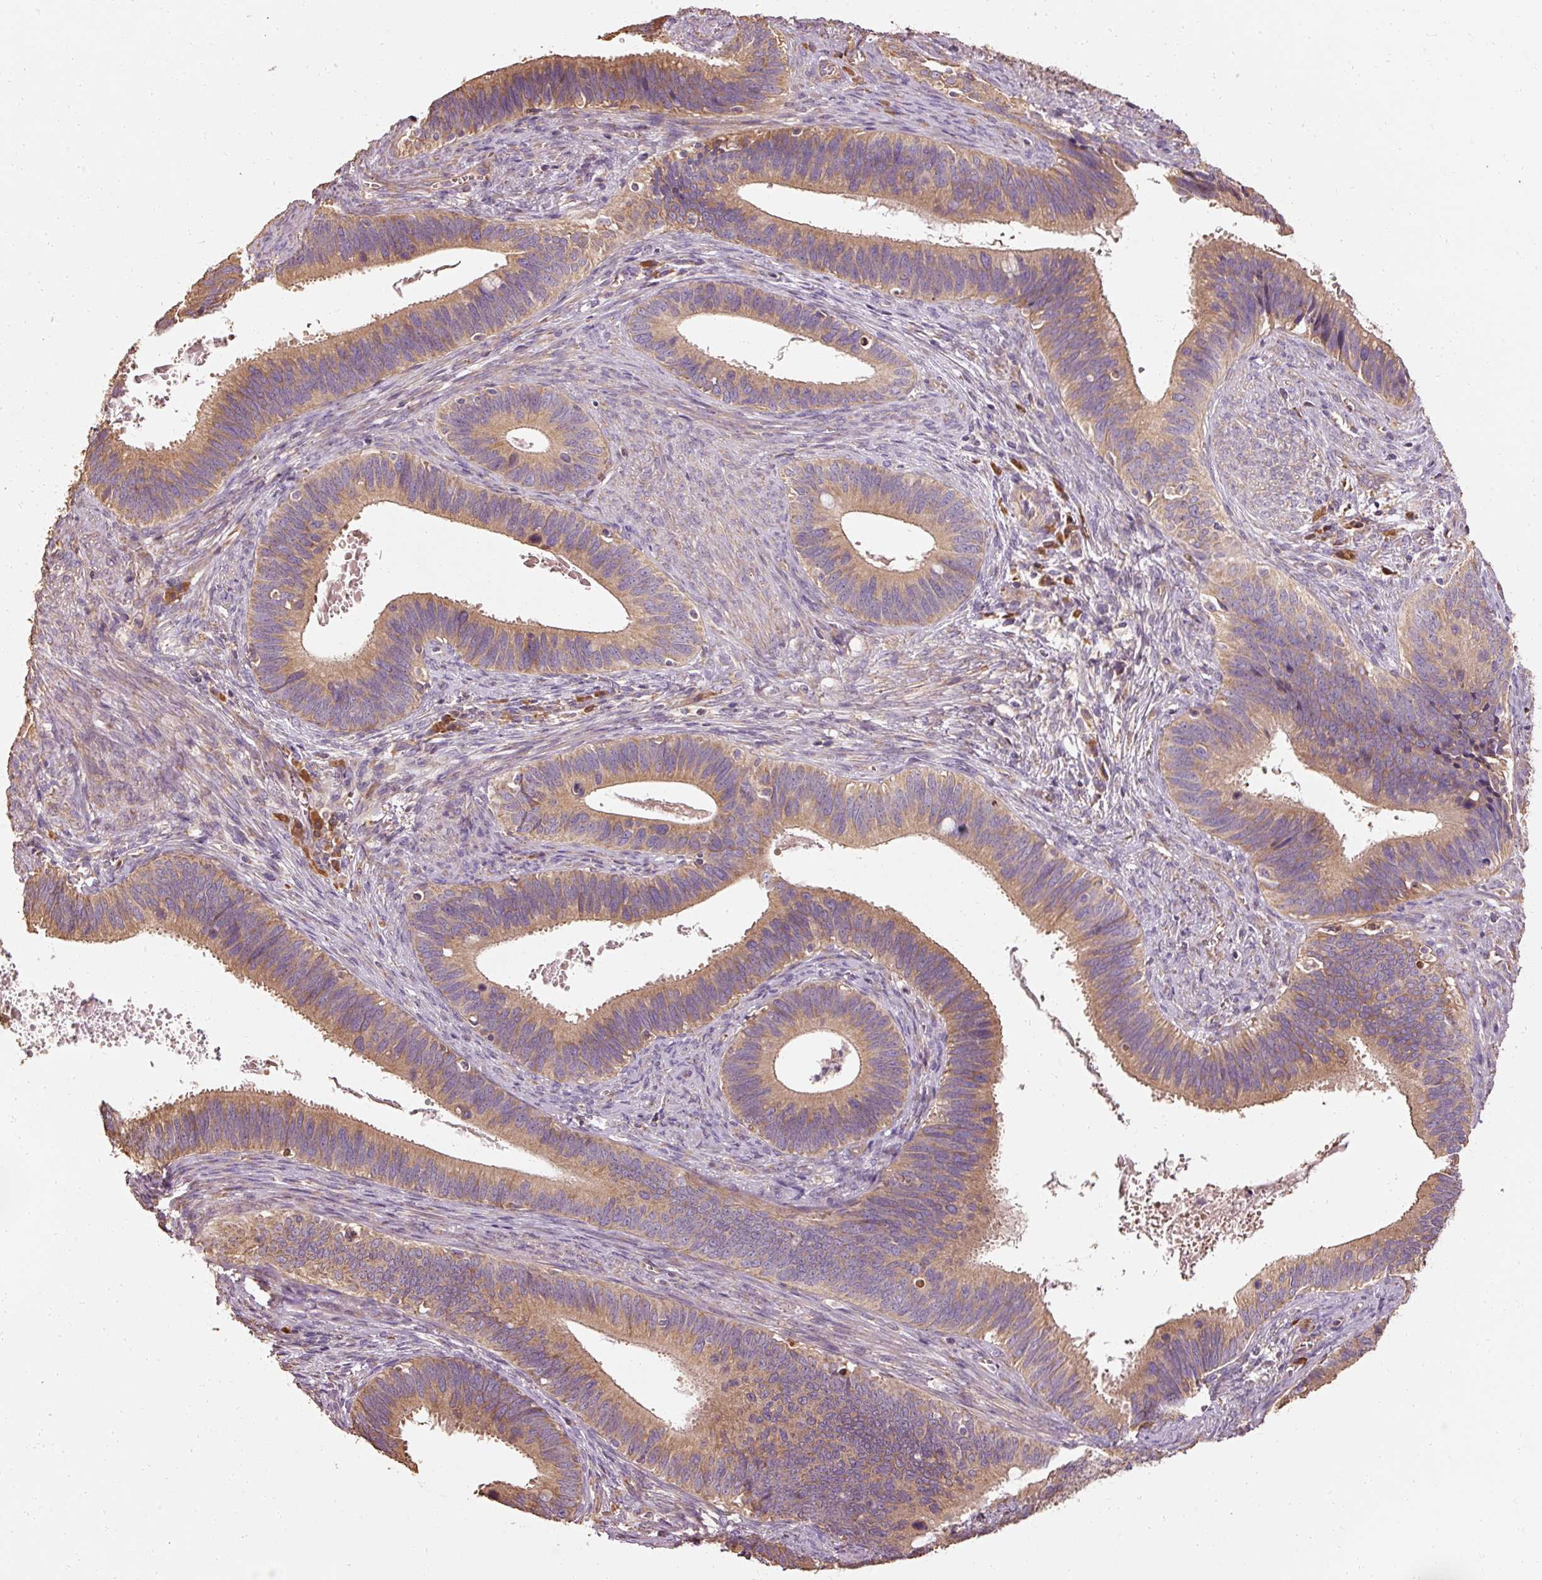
{"staining": {"intensity": "moderate", "quantity": ">75%", "location": "cytoplasmic/membranous"}, "tissue": "cervical cancer", "cell_type": "Tumor cells", "image_type": "cancer", "snomed": [{"axis": "morphology", "description": "Adenocarcinoma, NOS"}, {"axis": "topography", "description": "Cervix"}], "caption": "Cervical cancer stained for a protein (brown) shows moderate cytoplasmic/membranous positive staining in about >75% of tumor cells.", "gene": "EFHC1", "patient": {"sex": "female", "age": 42}}